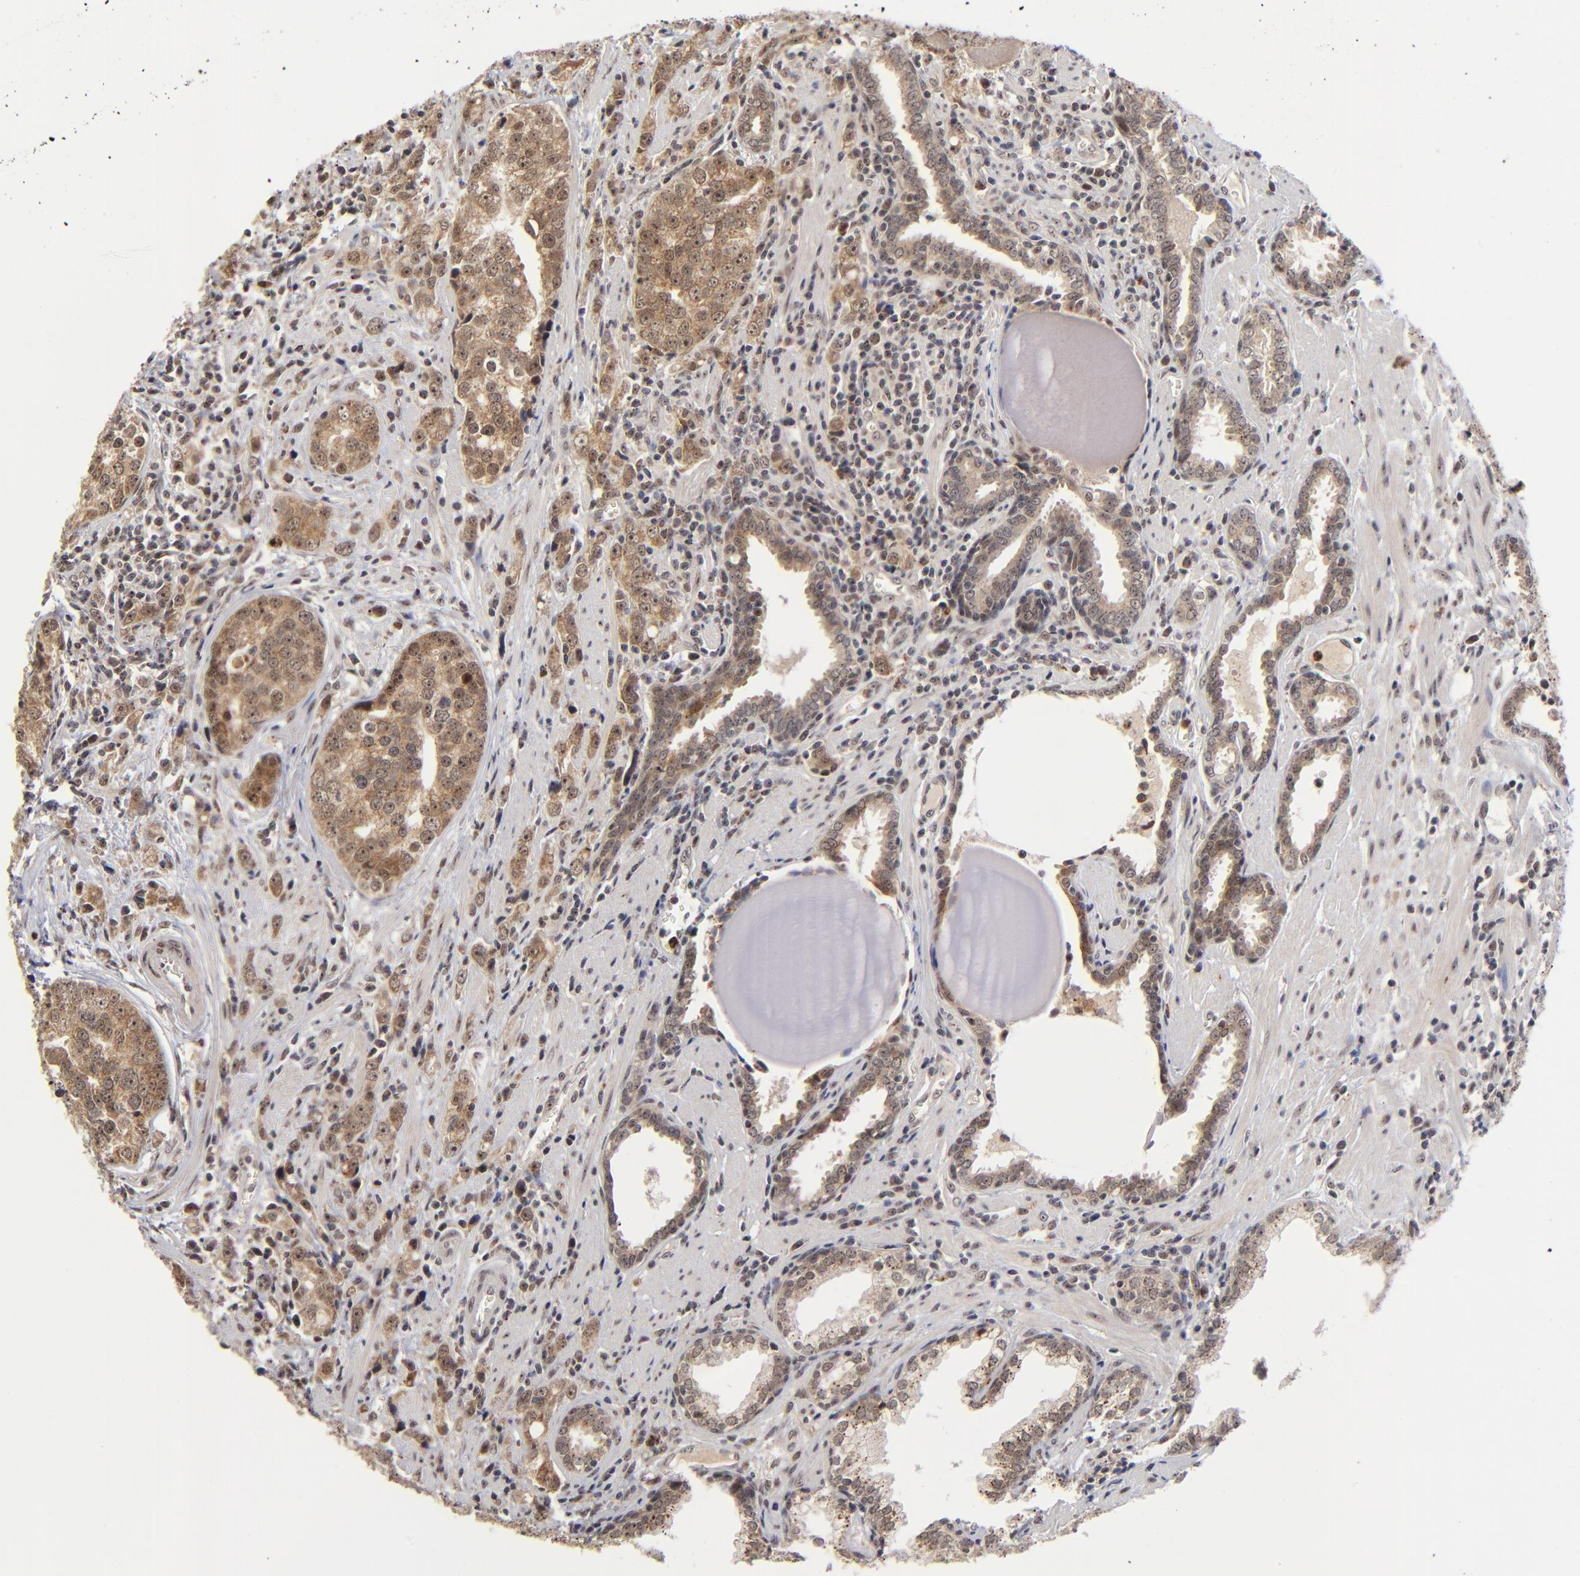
{"staining": {"intensity": "weak", "quantity": ">75%", "location": "cytoplasmic/membranous,nuclear"}, "tissue": "prostate cancer", "cell_type": "Tumor cells", "image_type": "cancer", "snomed": [{"axis": "morphology", "description": "Adenocarcinoma, High grade"}, {"axis": "topography", "description": "Prostate"}], "caption": "Prostate cancer (adenocarcinoma (high-grade)) stained with DAB immunohistochemistry shows low levels of weak cytoplasmic/membranous and nuclear expression in approximately >75% of tumor cells.", "gene": "ZNF419", "patient": {"sex": "male", "age": 71}}